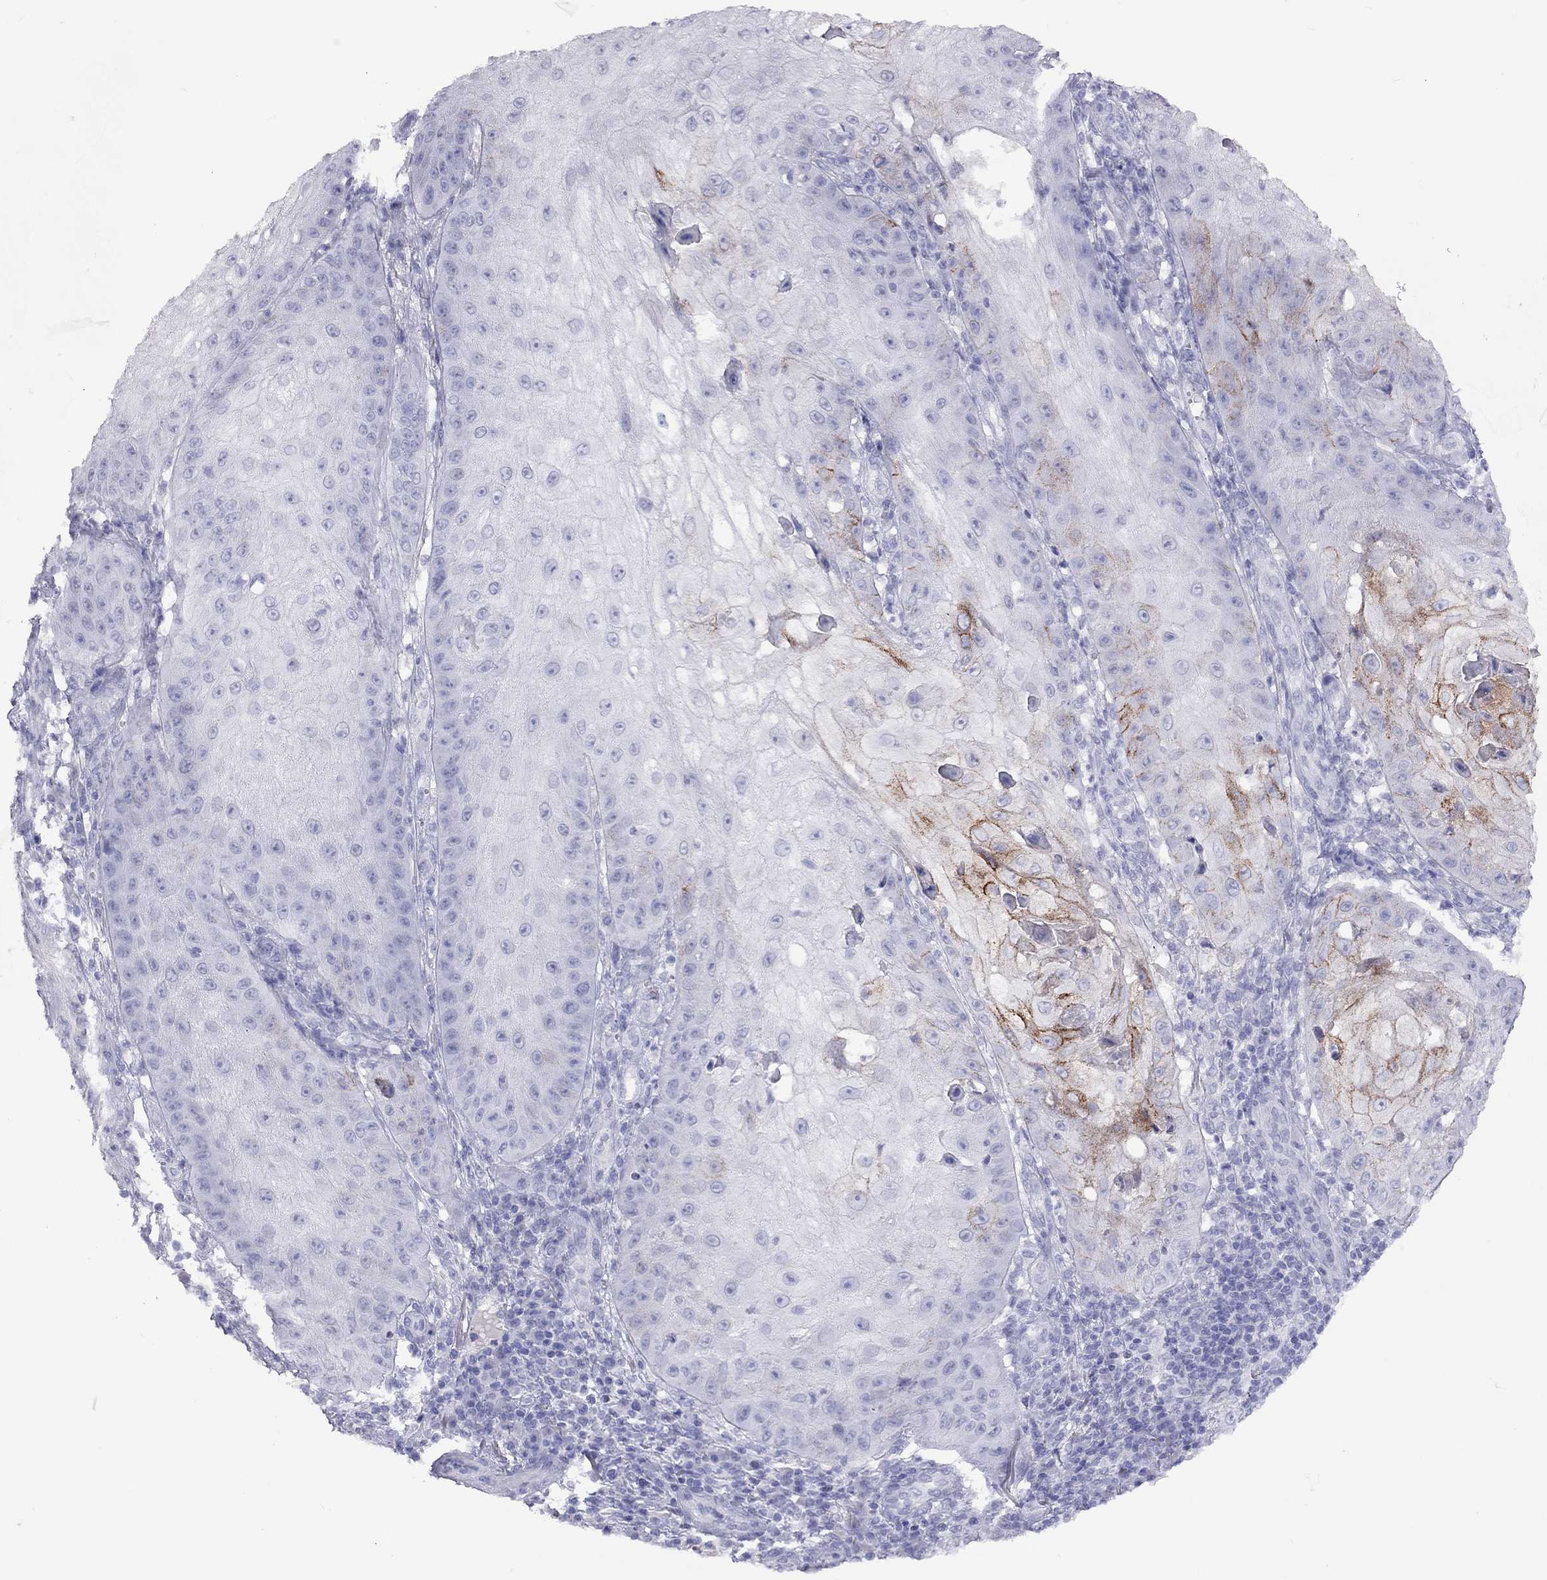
{"staining": {"intensity": "strong", "quantity": "<25%", "location": "cytoplasmic/membranous"}, "tissue": "skin cancer", "cell_type": "Tumor cells", "image_type": "cancer", "snomed": [{"axis": "morphology", "description": "Squamous cell carcinoma, NOS"}, {"axis": "topography", "description": "Skin"}], "caption": "Immunohistochemical staining of squamous cell carcinoma (skin) exhibits medium levels of strong cytoplasmic/membranous protein positivity in about <25% of tumor cells.", "gene": "MUC16", "patient": {"sex": "male", "age": 70}}